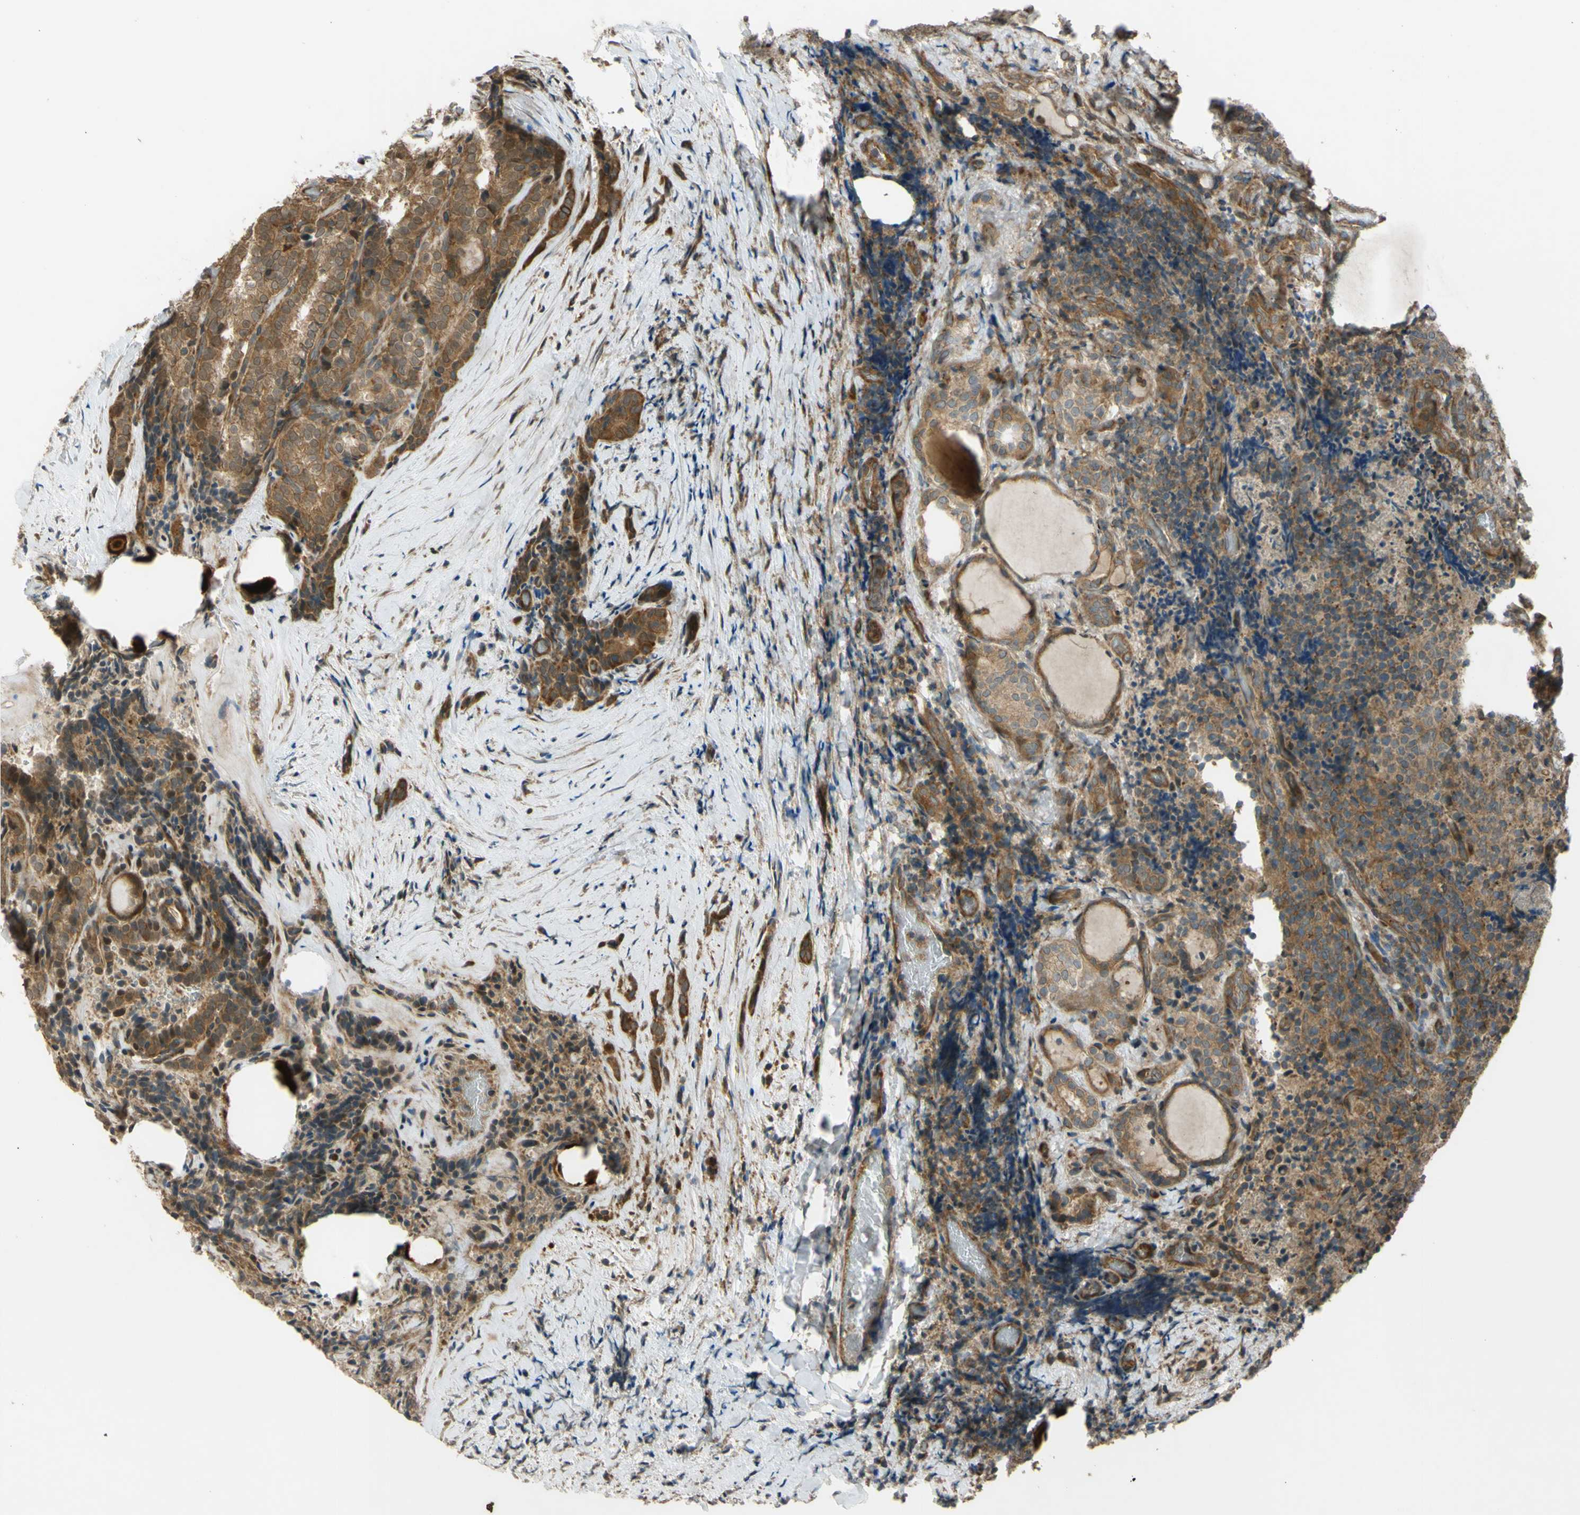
{"staining": {"intensity": "moderate", "quantity": ">75%", "location": "cytoplasmic/membranous"}, "tissue": "thyroid cancer", "cell_type": "Tumor cells", "image_type": "cancer", "snomed": [{"axis": "morphology", "description": "Normal tissue, NOS"}, {"axis": "morphology", "description": "Papillary adenocarcinoma, NOS"}, {"axis": "topography", "description": "Thyroid gland"}], "caption": "Immunohistochemical staining of human thyroid papillary adenocarcinoma displays medium levels of moderate cytoplasmic/membranous protein staining in approximately >75% of tumor cells.", "gene": "FLII", "patient": {"sex": "female", "age": 30}}